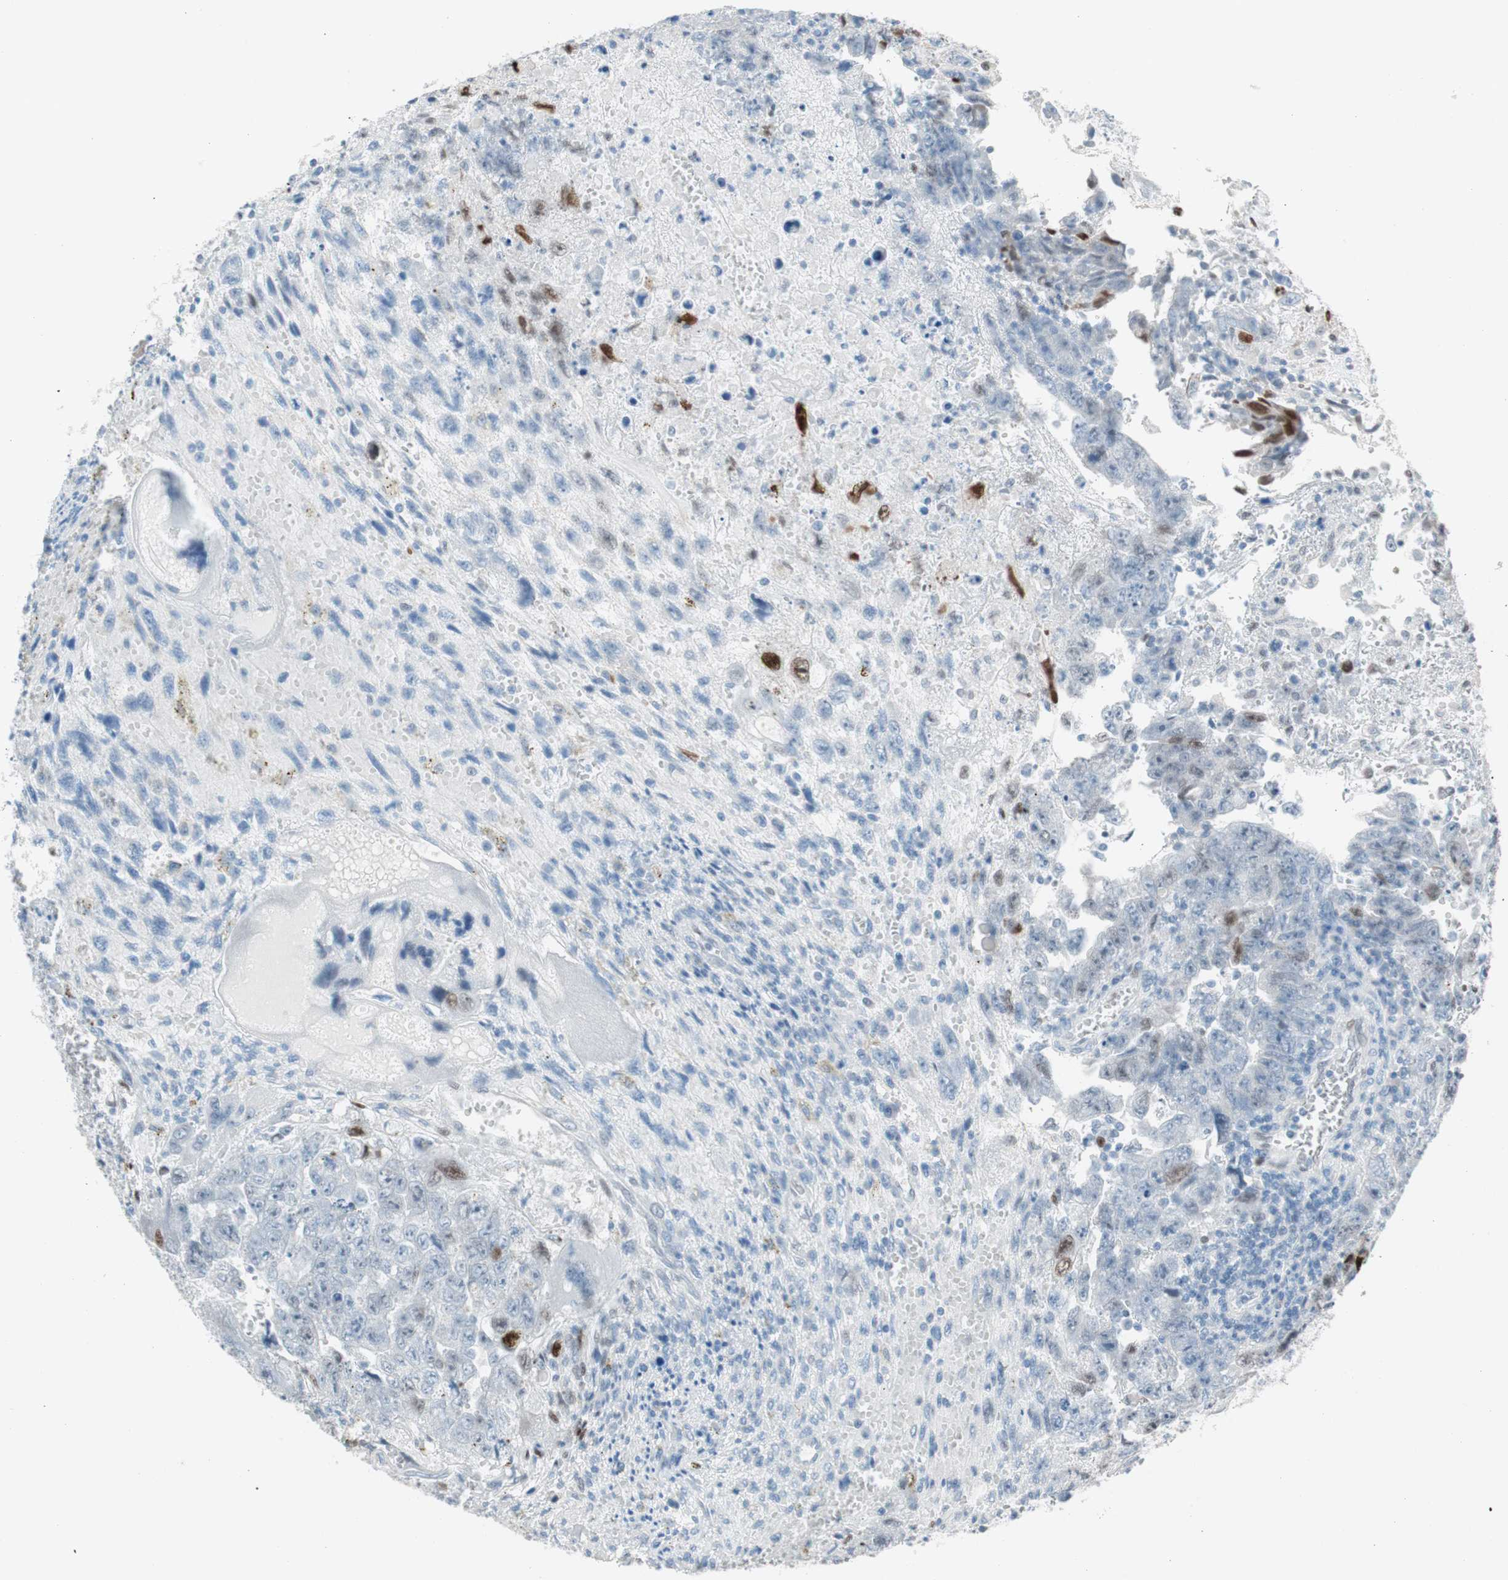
{"staining": {"intensity": "weak", "quantity": "<25%", "location": "nuclear"}, "tissue": "testis cancer", "cell_type": "Tumor cells", "image_type": "cancer", "snomed": [{"axis": "morphology", "description": "Carcinoma, Embryonal, NOS"}, {"axis": "topography", "description": "Testis"}], "caption": "The immunohistochemistry image has no significant staining in tumor cells of testis cancer tissue.", "gene": "FOSL1", "patient": {"sex": "male", "age": 28}}